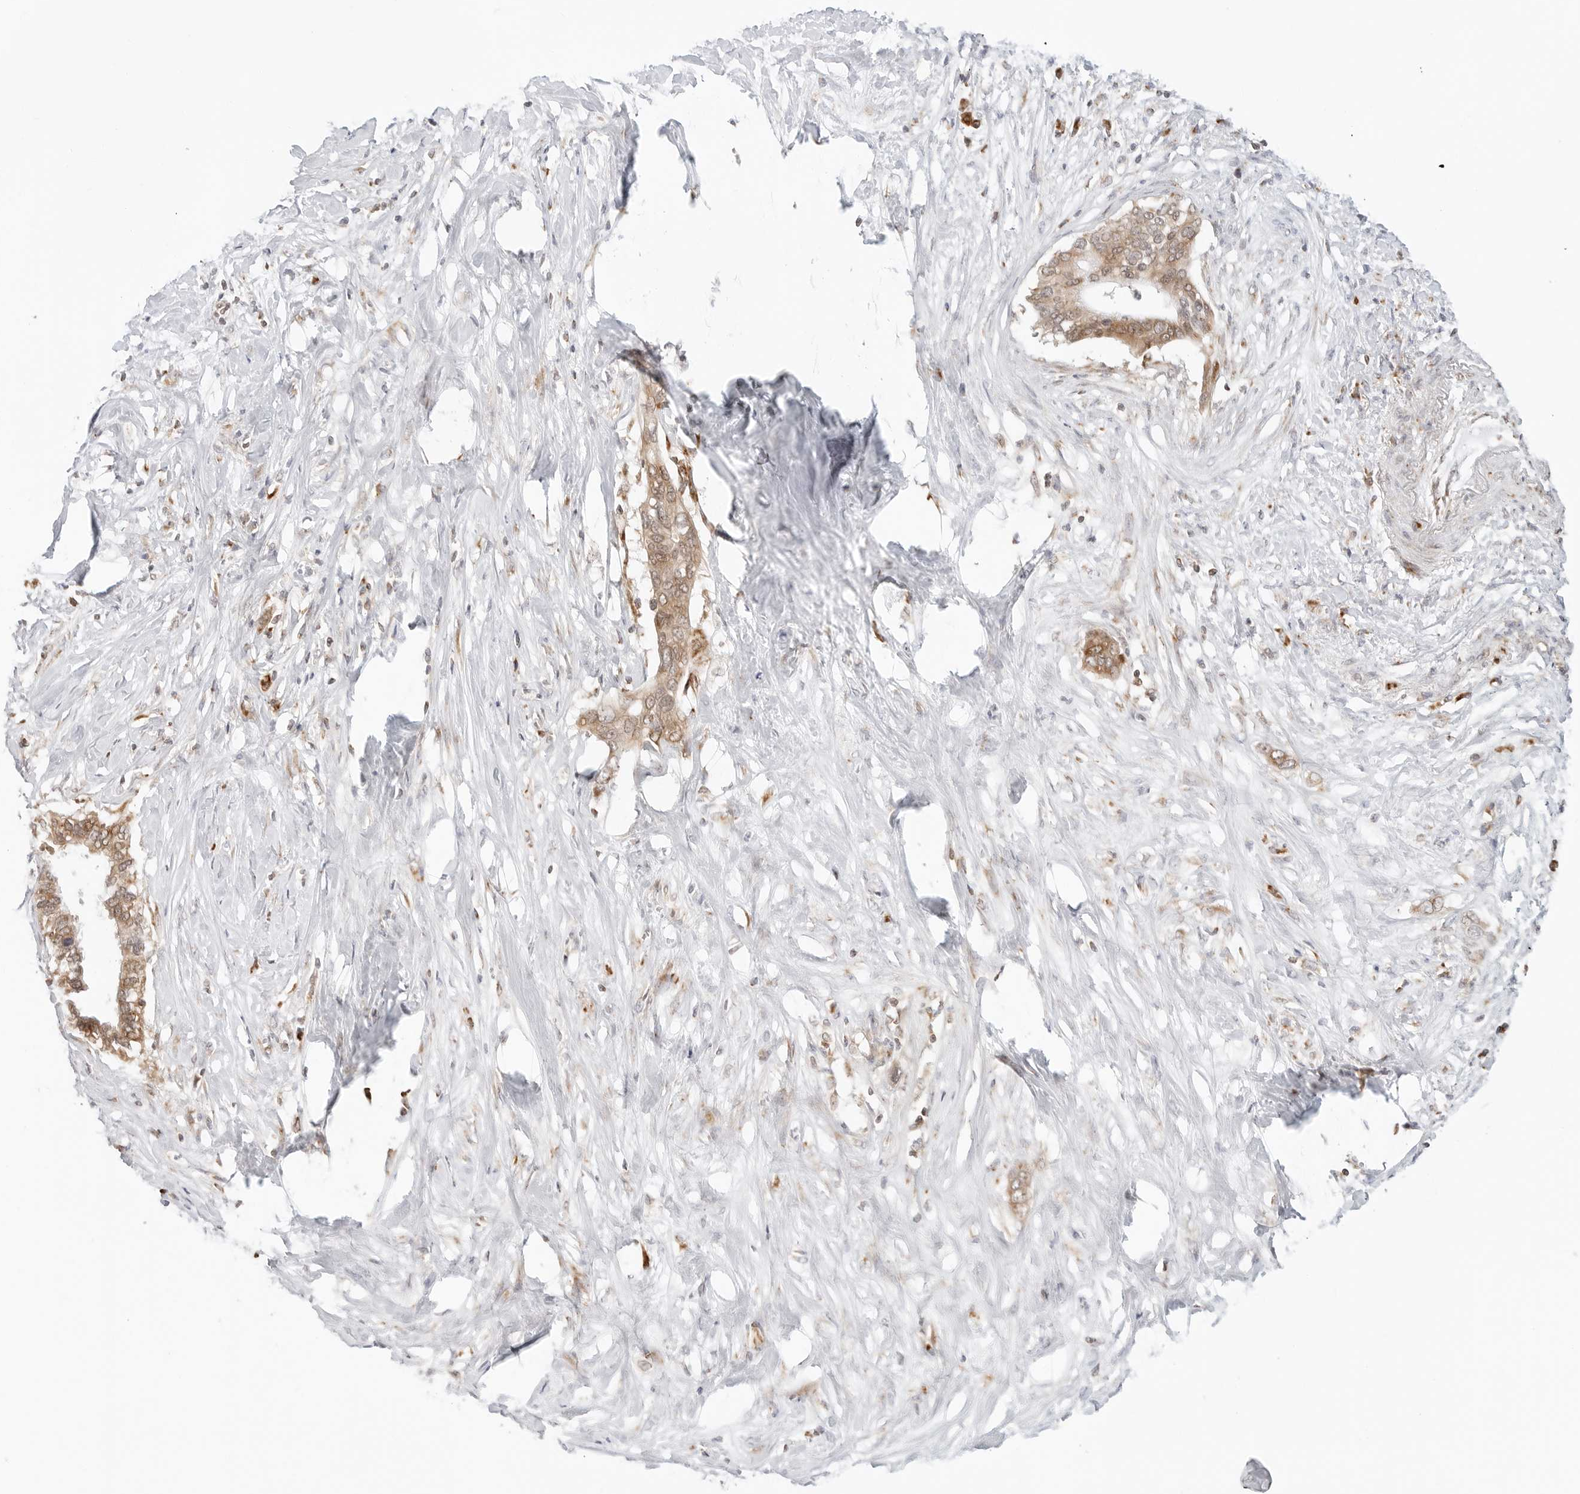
{"staining": {"intensity": "moderate", "quantity": ">75%", "location": "cytoplasmic/membranous"}, "tissue": "pancreatic cancer", "cell_type": "Tumor cells", "image_type": "cancer", "snomed": [{"axis": "morphology", "description": "Normal tissue, NOS"}, {"axis": "morphology", "description": "Adenocarcinoma, NOS"}, {"axis": "topography", "description": "Pancreas"}, {"axis": "topography", "description": "Peripheral nerve tissue"}], "caption": "Pancreatic cancer (adenocarcinoma) stained with immunohistochemistry displays moderate cytoplasmic/membranous staining in approximately >75% of tumor cells.", "gene": "POLR3GL", "patient": {"sex": "male", "age": 59}}